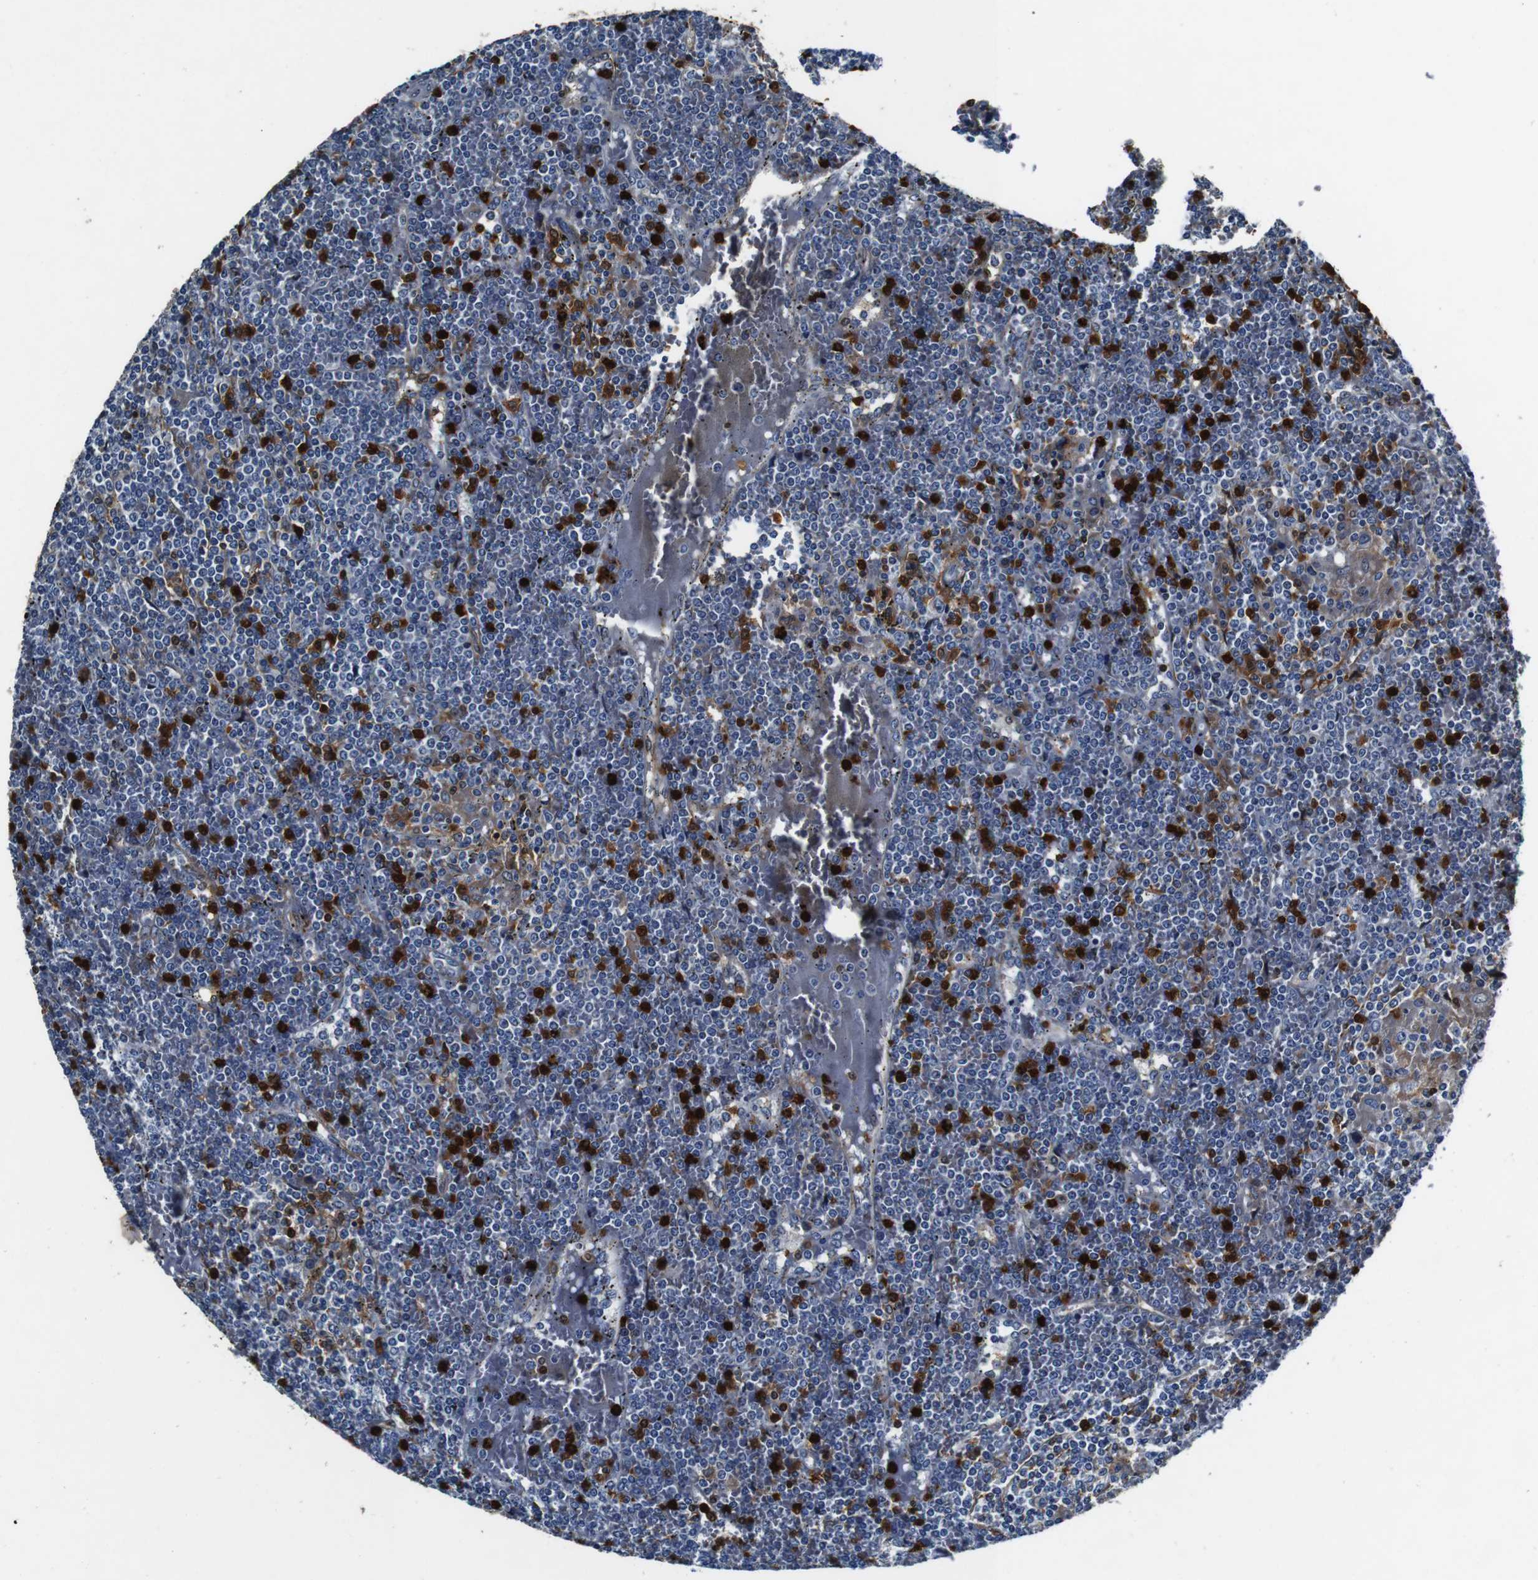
{"staining": {"intensity": "negative", "quantity": "none", "location": "none"}, "tissue": "lymphoma", "cell_type": "Tumor cells", "image_type": "cancer", "snomed": [{"axis": "morphology", "description": "Malignant lymphoma, non-Hodgkin's type, Low grade"}, {"axis": "topography", "description": "Spleen"}], "caption": "This is an immunohistochemistry (IHC) micrograph of human lymphoma. There is no staining in tumor cells.", "gene": "ANXA1", "patient": {"sex": "female", "age": 19}}